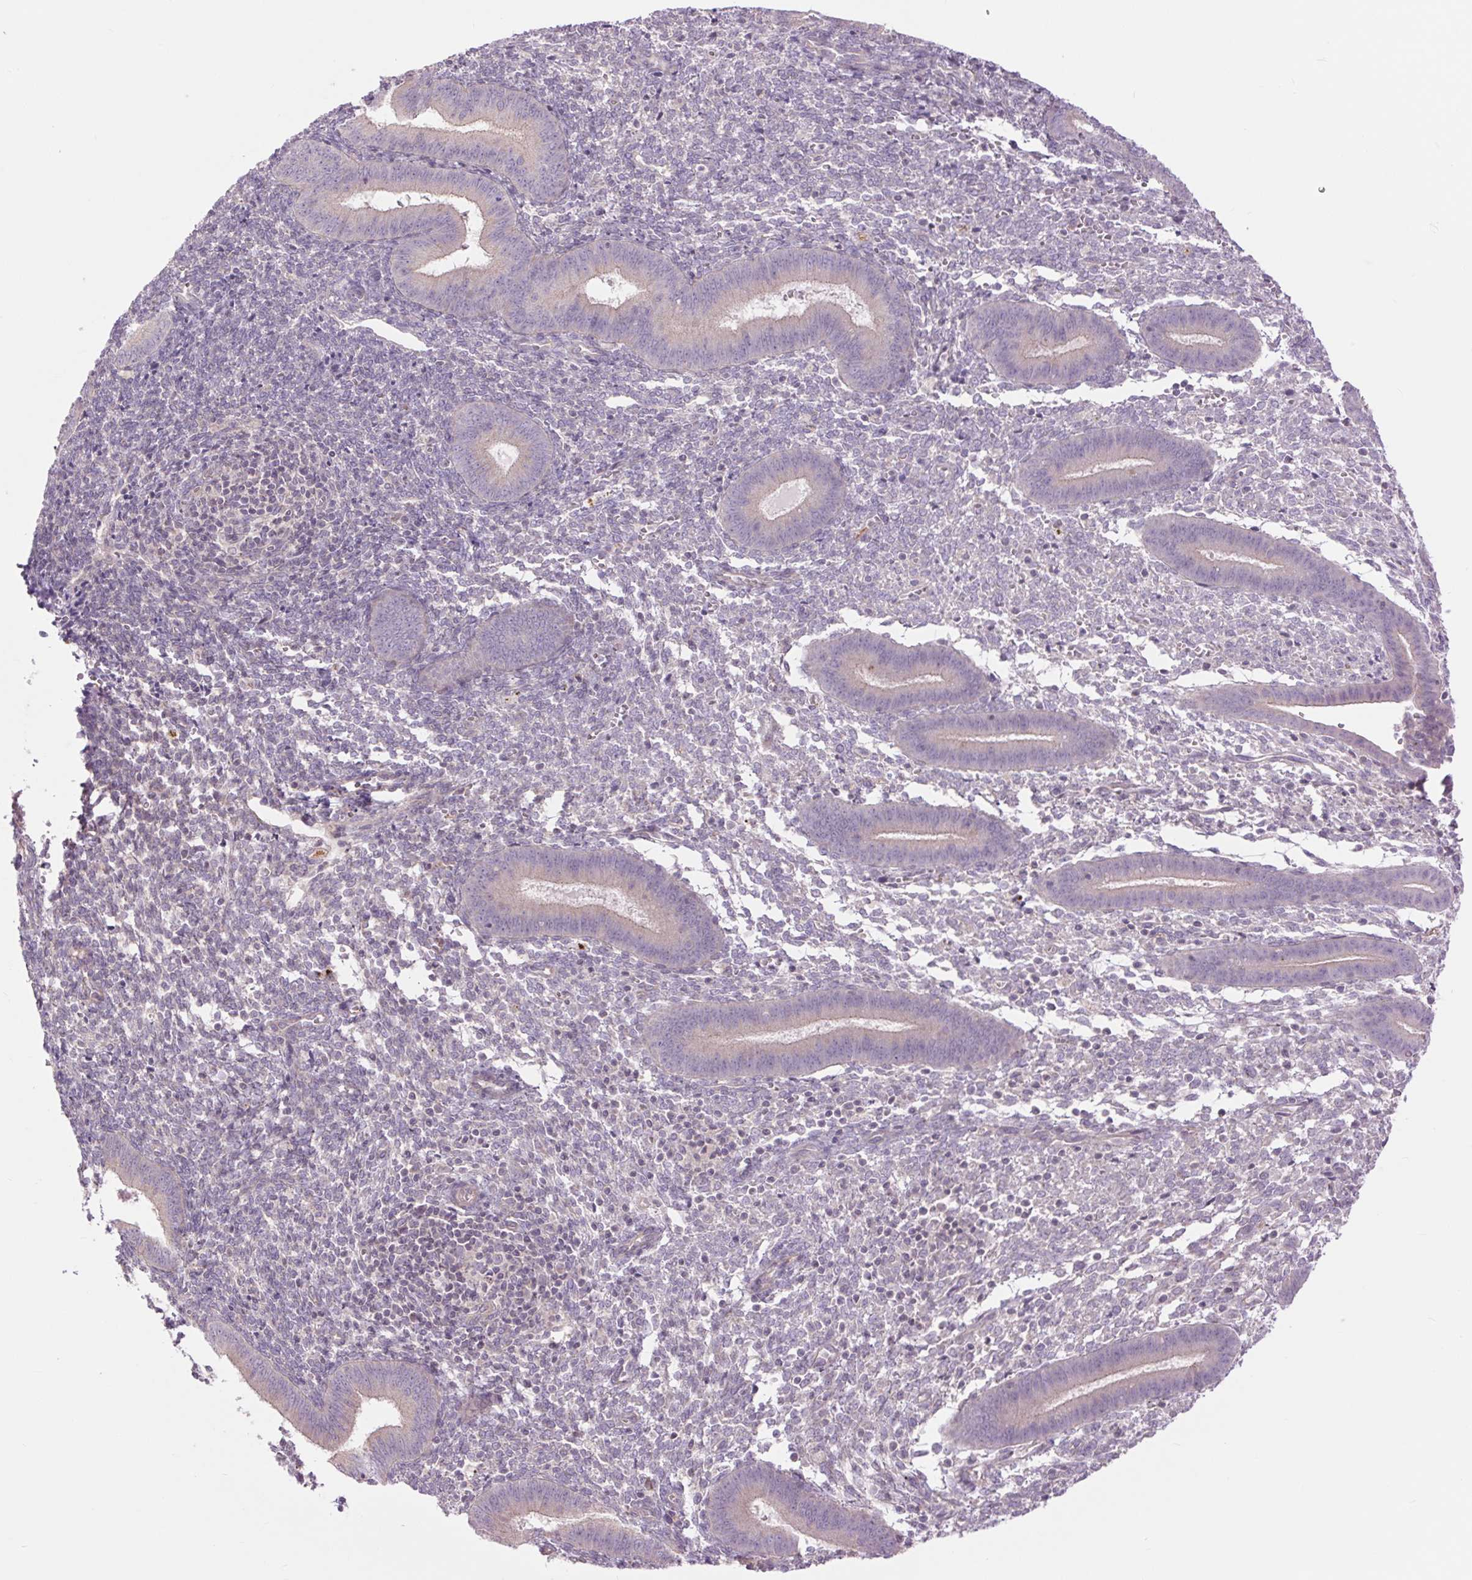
{"staining": {"intensity": "negative", "quantity": "none", "location": "none"}, "tissue": "endometrium", "cell_type": "Cells in endometrial stroma", "image_type": "normal", "snomed": [{"axis": "morphology", "description": "Normal tissue, NOS"}, {"axis": "topography", "description": "Endometrium"}], "caption": "Endometrium was stained to show a protein in brown. There is no significant expression in cells in endometrial stroma. (Stains: DAB IHC with hematoxylin counter stain, Microscopy: brightfield microscopy at high magnification).", "gene": "CTNNA3", "patient": {"sex": "female", "age": 25}}